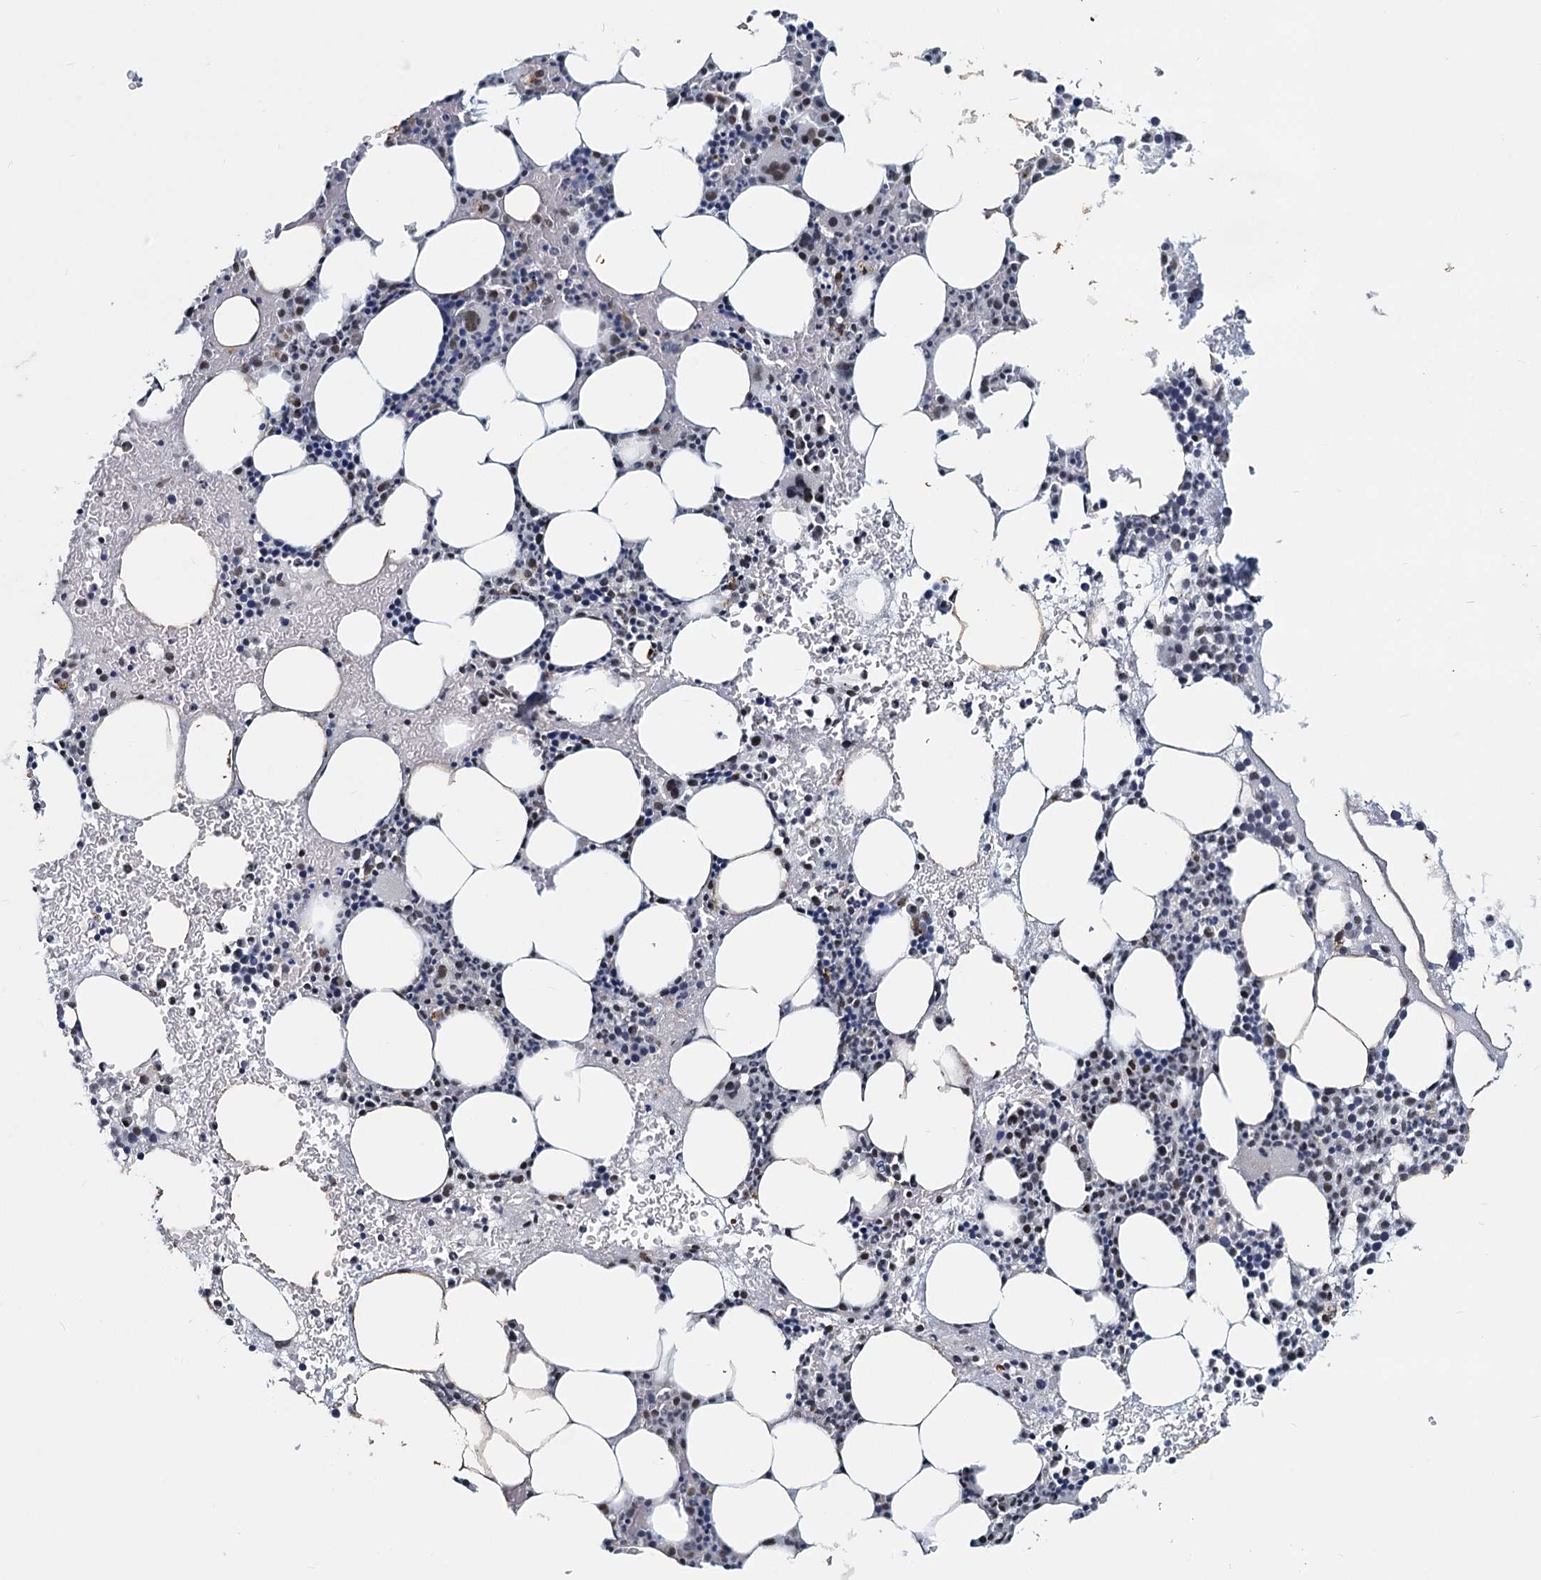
{"staining": {"intensity": "moderate", "quantity": "25%-75%", "location": "nuclear"}, "tissue": "bone marrow", "cell_type": "Hematopoietic cells", "image_type": "normal", "snomed": [{"axis": "morphology", "description": "Normal tissue, NOS"}, {"axis": "topography", "description": "Bone marrow"}], "caption": "High-power microscopy captured an immunohistochemistry (IHC) image of unremarkable bone marrow, revealing moderate nuclear positivity in approximately 25%-75% of hematopoietic cells.", "gene": "METTL14", "patient": {"sex": "female", "age": 76}}